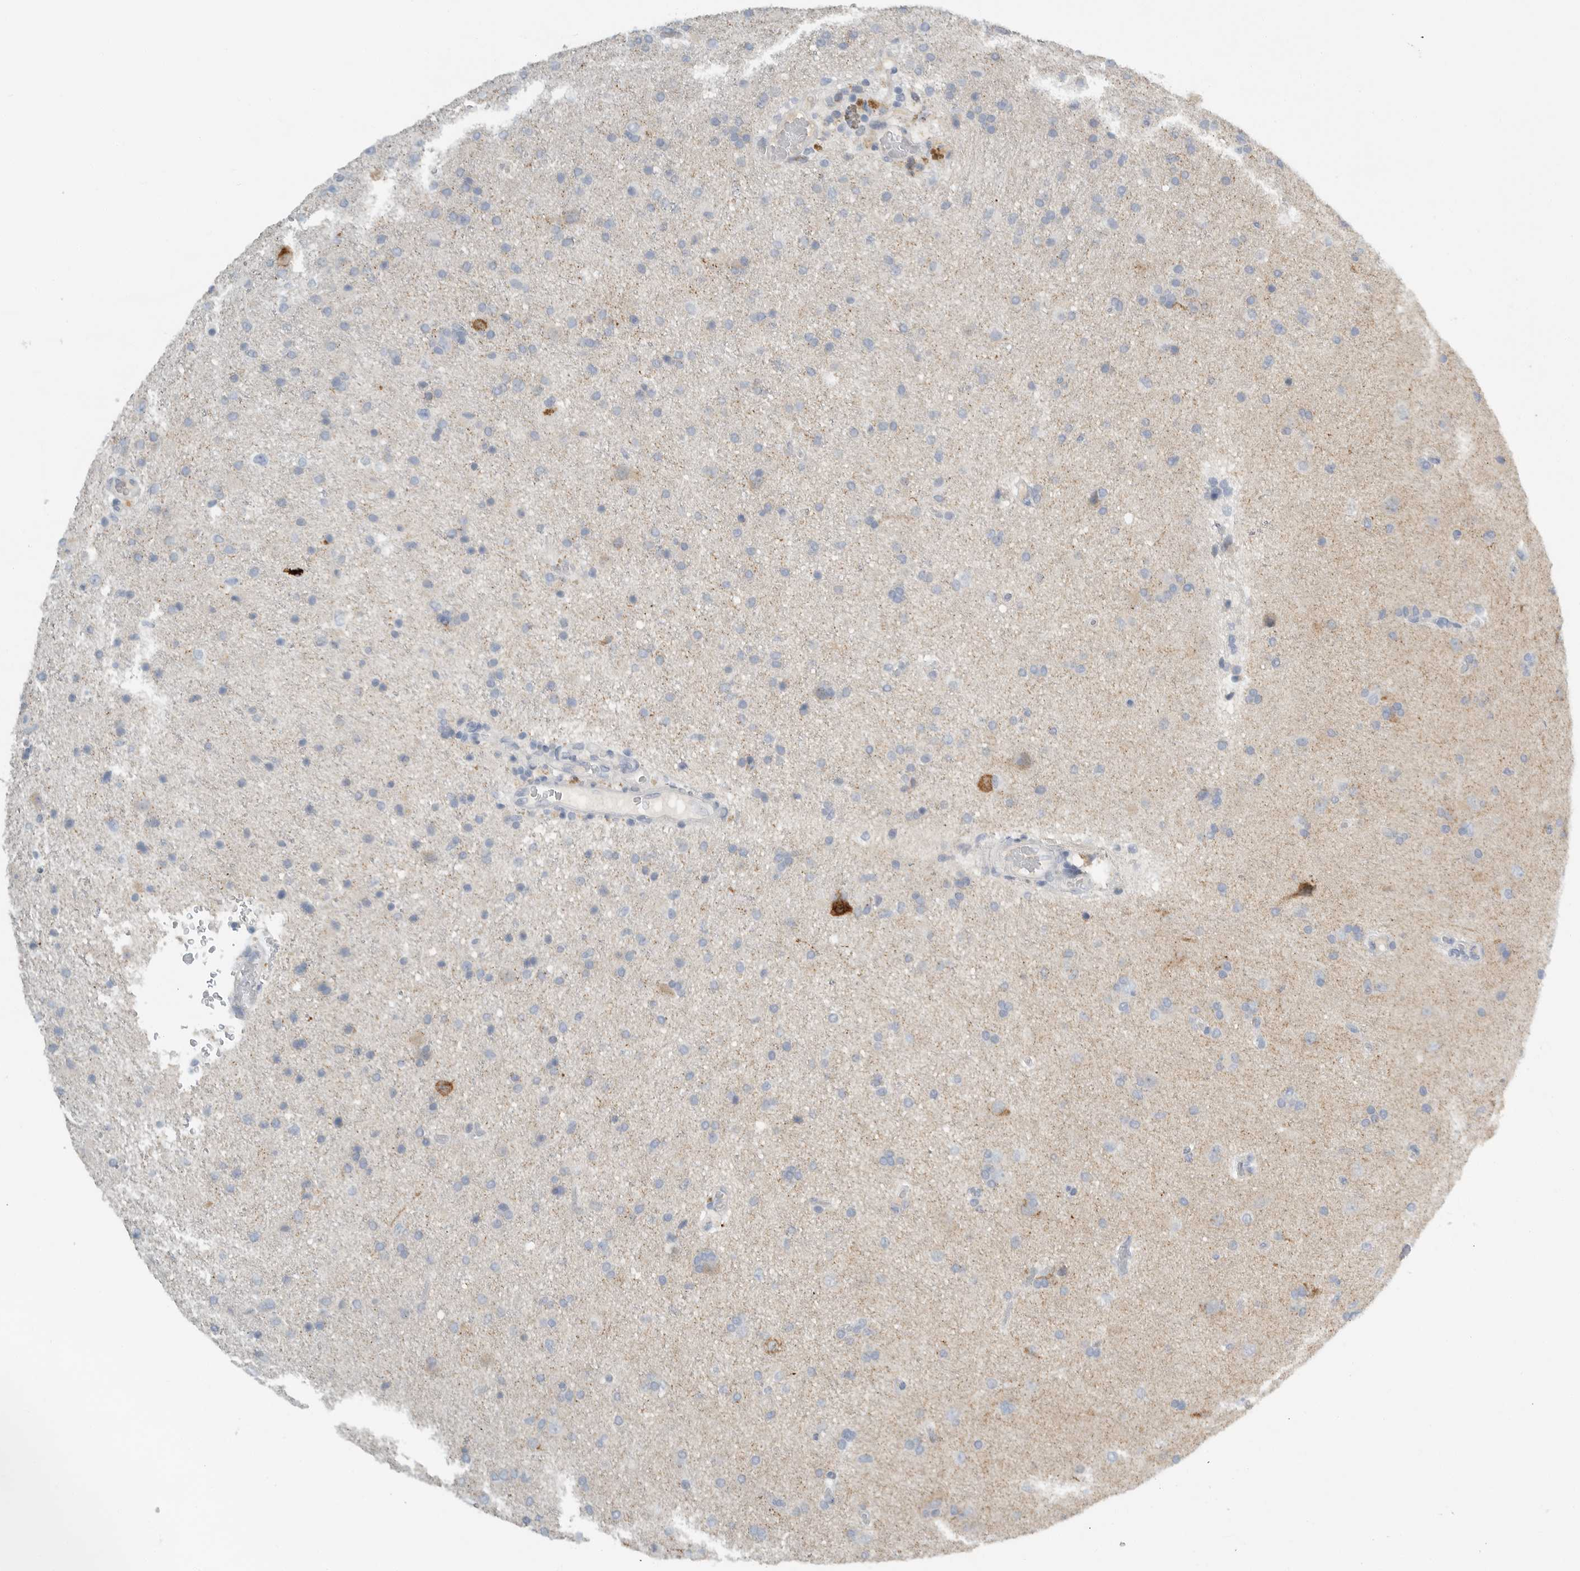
{"staining": {"intensity": "negative", "quantity": "none", "location": "none"}, "tissue": "glioma", "cell_type": "Tumor cells", "image_type": "cancer", "snomed": [{"axis": "morphology", "description": "Glioma, malignant, High grade"}, {"axis": "topography", "description": "Brain"}], "caption": "Histopathology image shows no protein expression in tumor cells of malignant glioma (high-grade) tissue.", "gene": "PAM", "patient": {"sex": "male", "age": 72}}